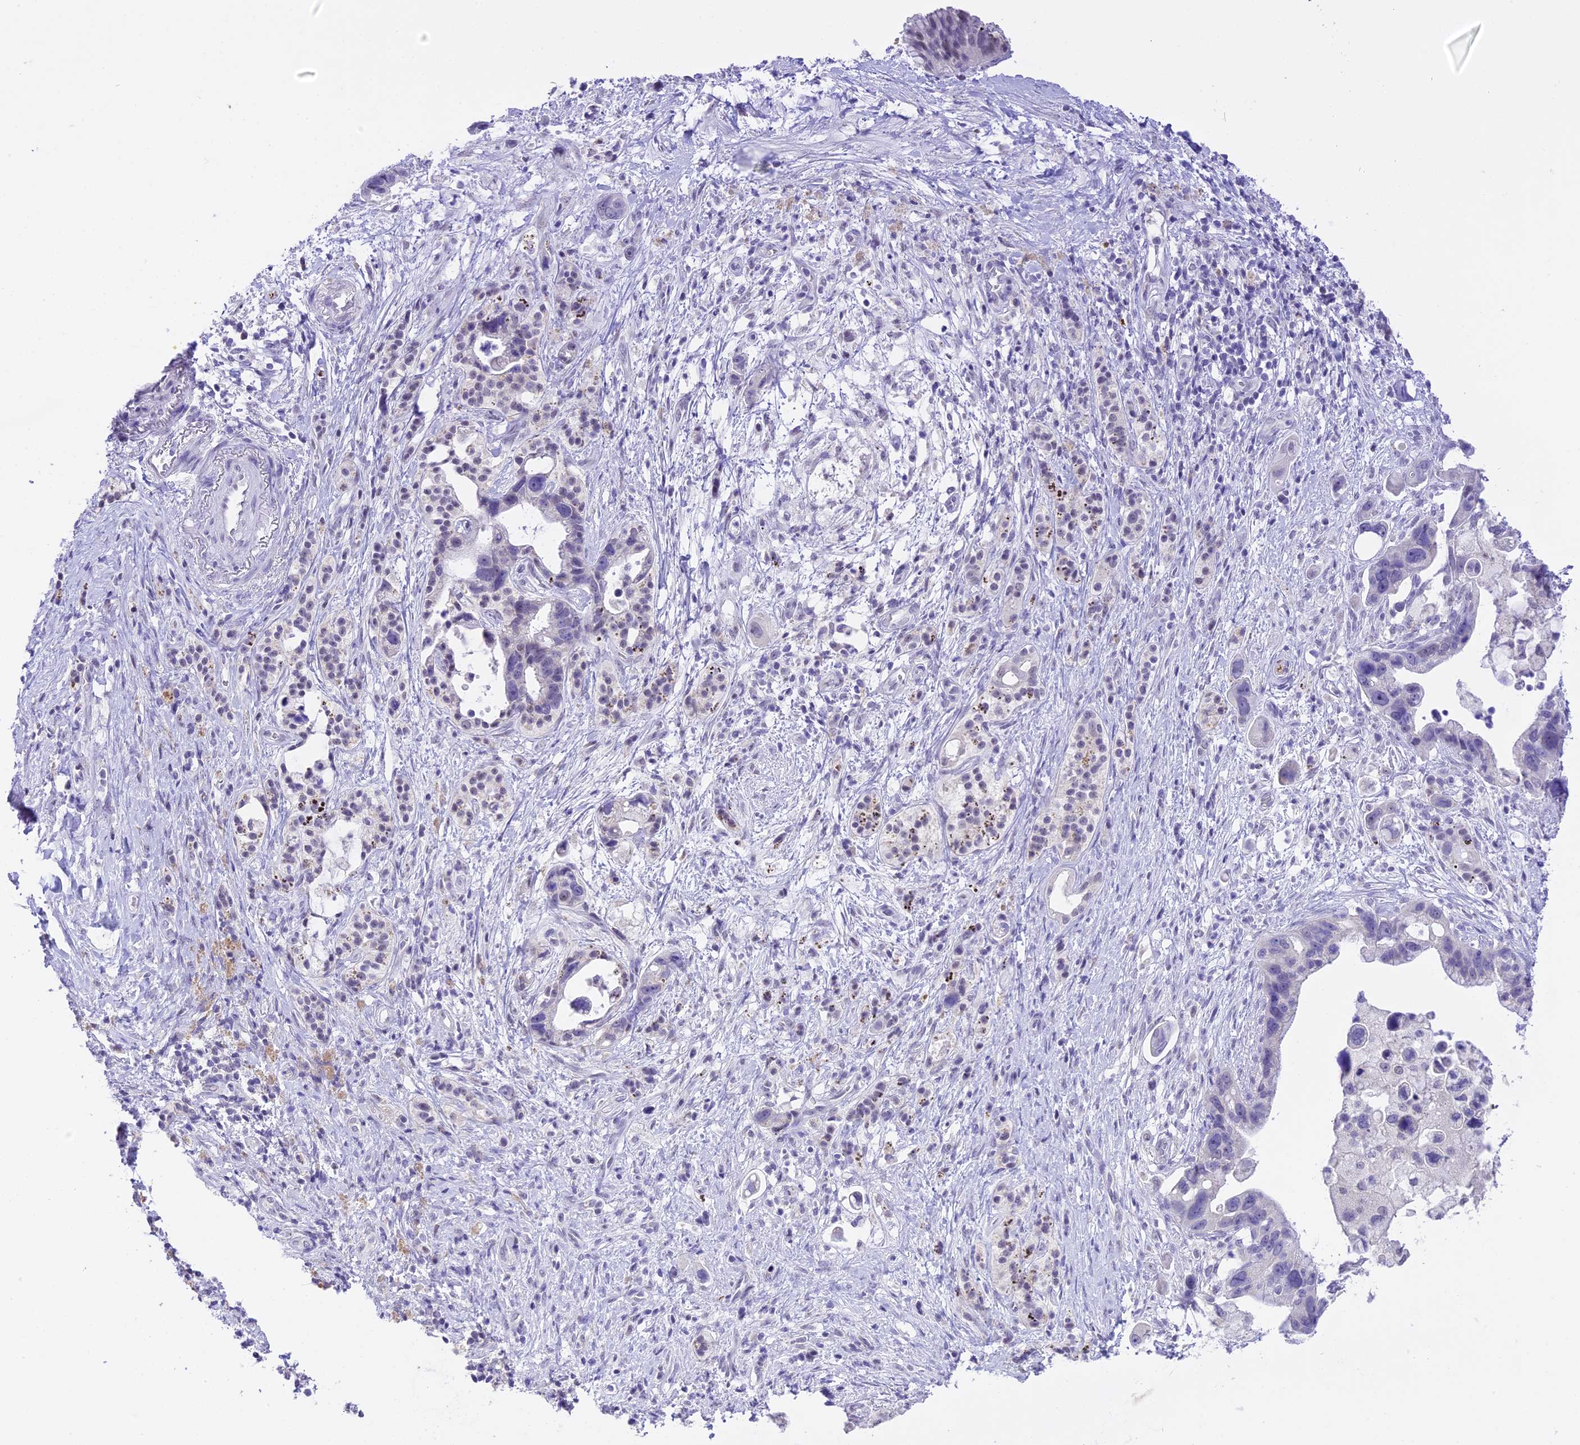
{"staining": {"intensity": "negative", "quantity": "none", "location": "none"}, "tissue": "pancreatic cancer", "cell_type": "Tumor cells", "image_type": "cancer", "snomed": [{"axis": "morphology", "description": "Adenocarcinoma, NOS"}, {"axis": "topography", "description": "Pancreas"}], "caption": "Tumor cells are negative for protein expression in human adenocarcinoma (pancreatic).", "gene": "AHSP", "patient": {"sex": "female", "age": 83}}